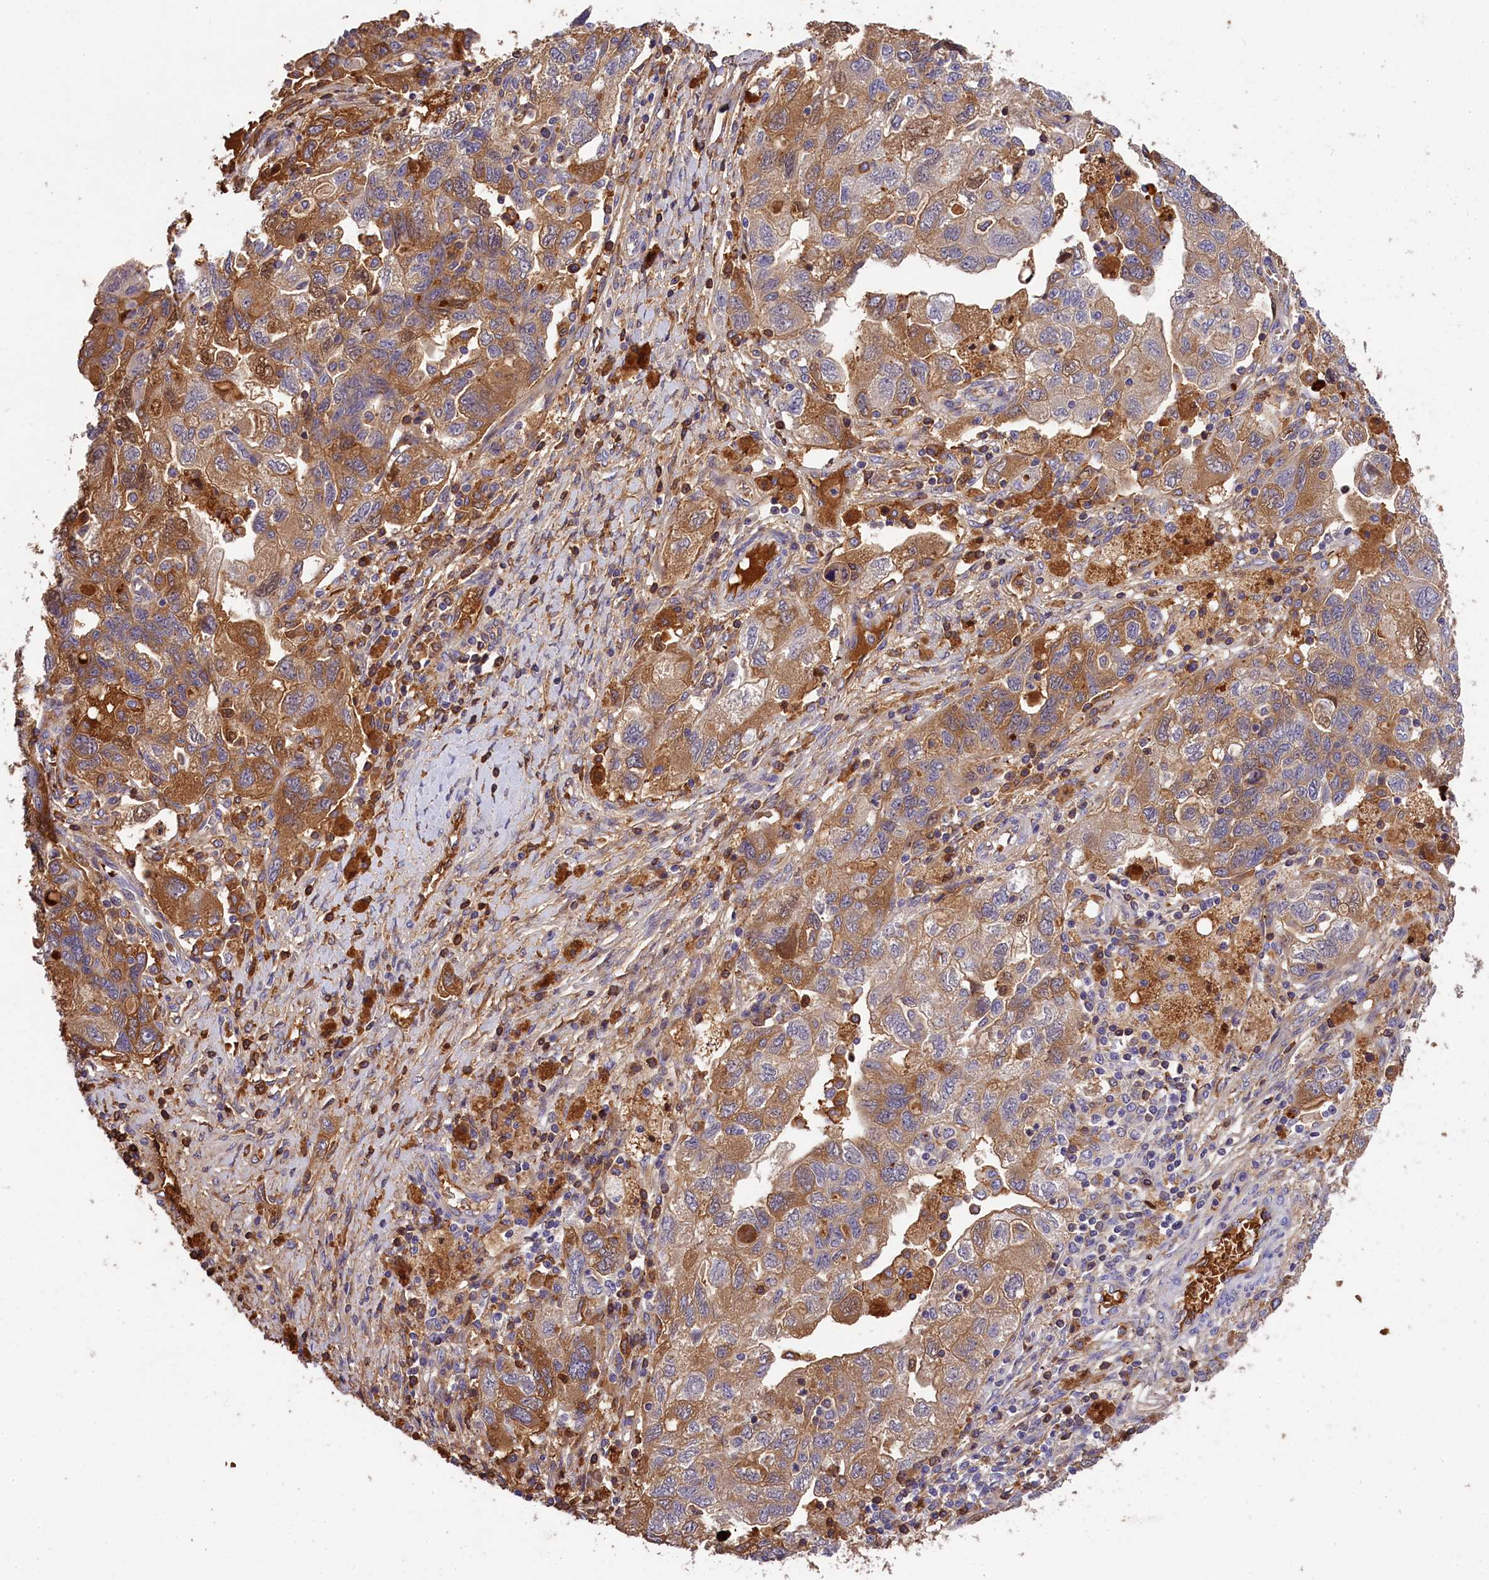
{"staining": {"intensity": "moderate", "quantity": "25%-75%", "location": "cytoplasmic/membranous"}, "tissue": "ovarian cancer", "cell_type": "Tumor cells", "image_type": "cancer", "snomed": [{"axis": "morphology", "description": "Carcinoma, NOS"}, {"axis": "morphology", "description": "Cystadenocarcinoma, serous, NOS"}, {"axis": "topography", "description": "Ovary"}], "caption": "Brown immunohistochemical staining in ovarian cancer (carcinoma) displays moderate cytoplasmic/membranous staining in approximately 25%-75% of tumor cells.", "gene": "PHAF1", "patient": {"sex": "female", "age": 69}}